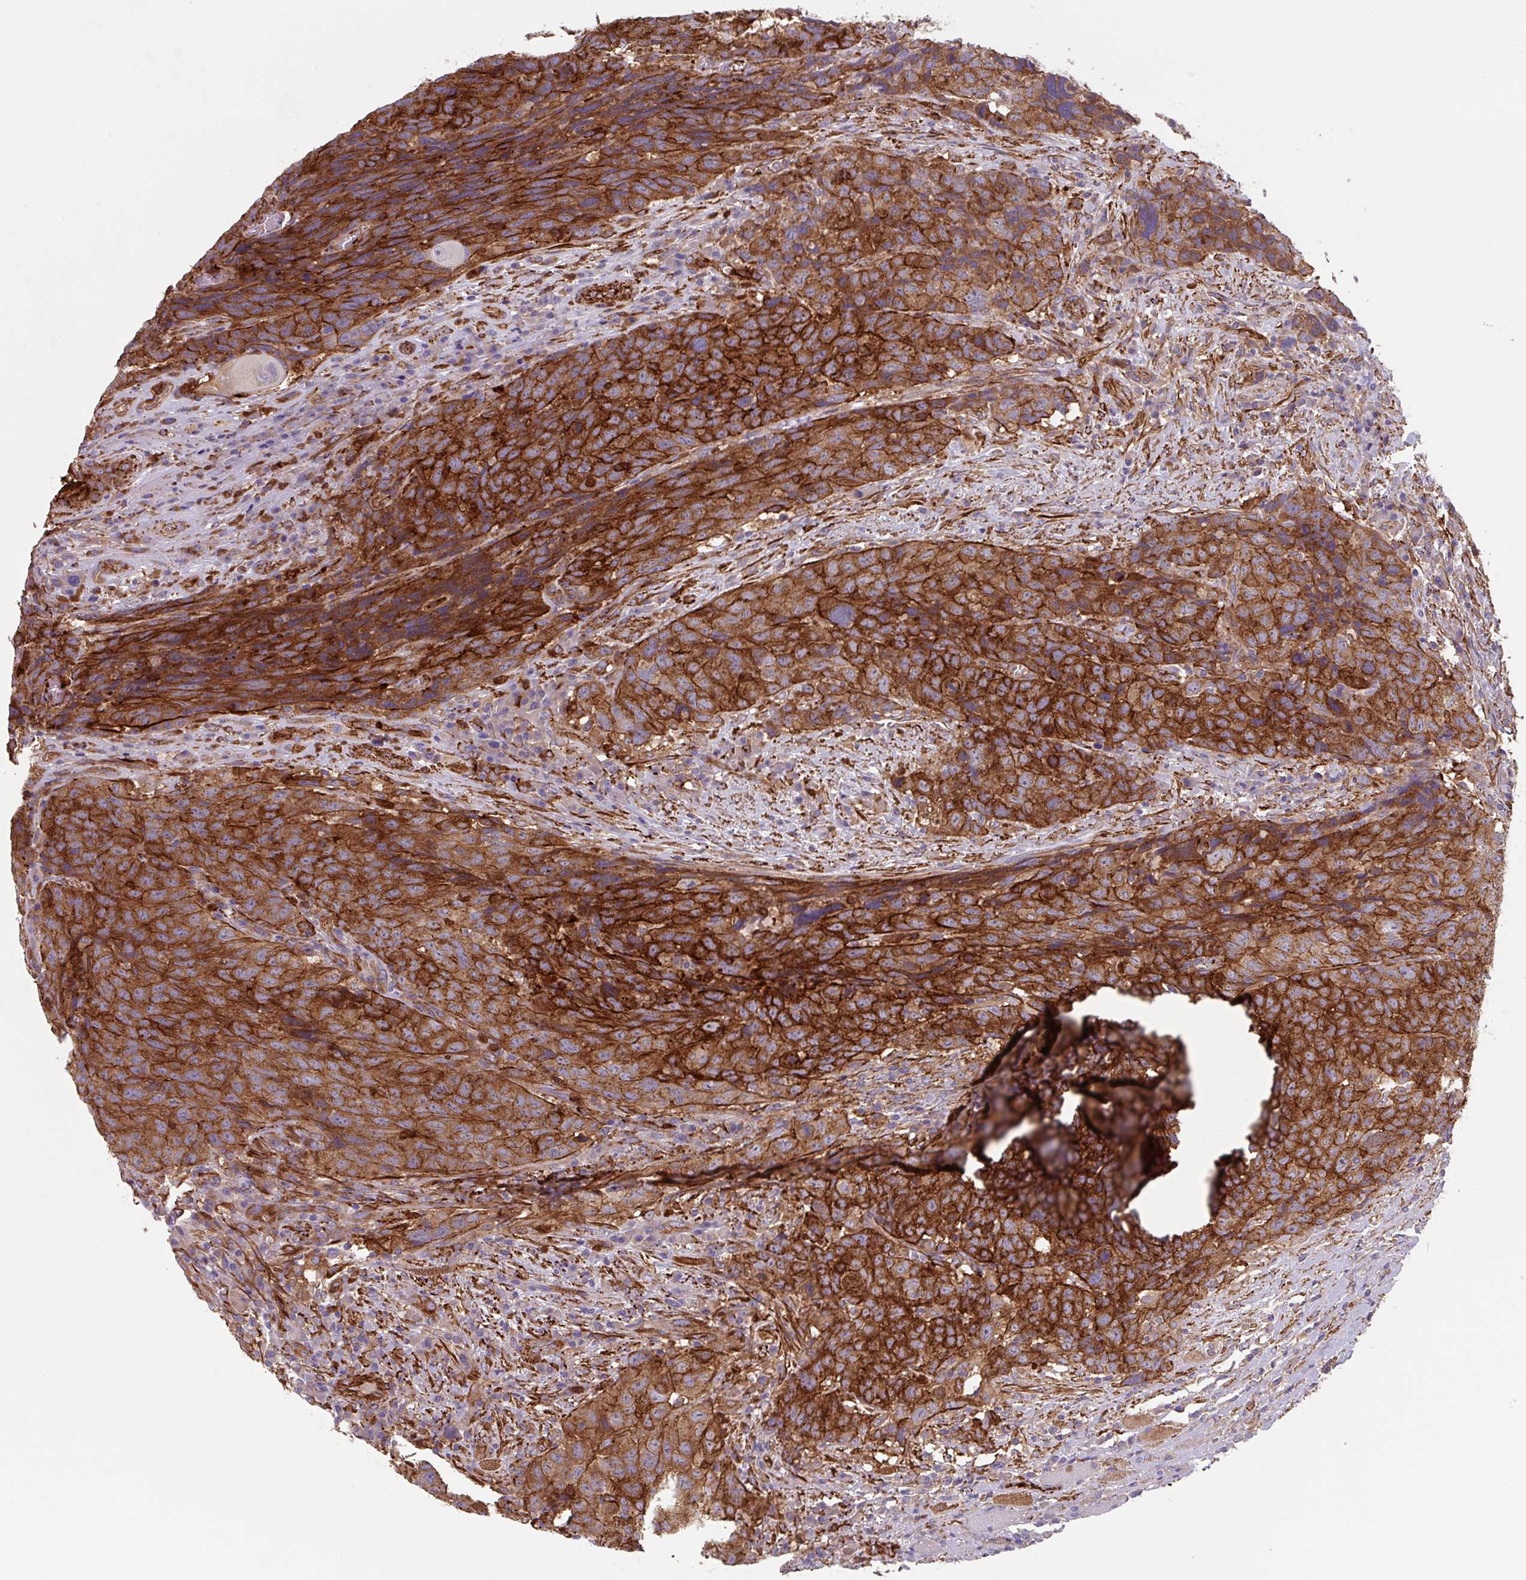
{"staining": {"intensity": "strong", "quantity": ">75%", "location": "cytoplasmic/membranous"}, "tissue": "head and neck cancer", "cell_type": "Tumor cells", "image_type": "cancer", "snomed": [{"axis": "morphology", "description": "Squamous cell carcinoma, NOS"}, {"axis": "topography", "description": "Head-Neck"}], "caption": "Immunohistochemistry (IHC) (DAB) staining of human head and neck cancer (squamous cell carcinoma) exhibits strong cytoplasmic/membranous protein expression in approximately >75% of tumor cells.", "gene": "DHFR2", "patient": {"sex": "male", "age": 66}}